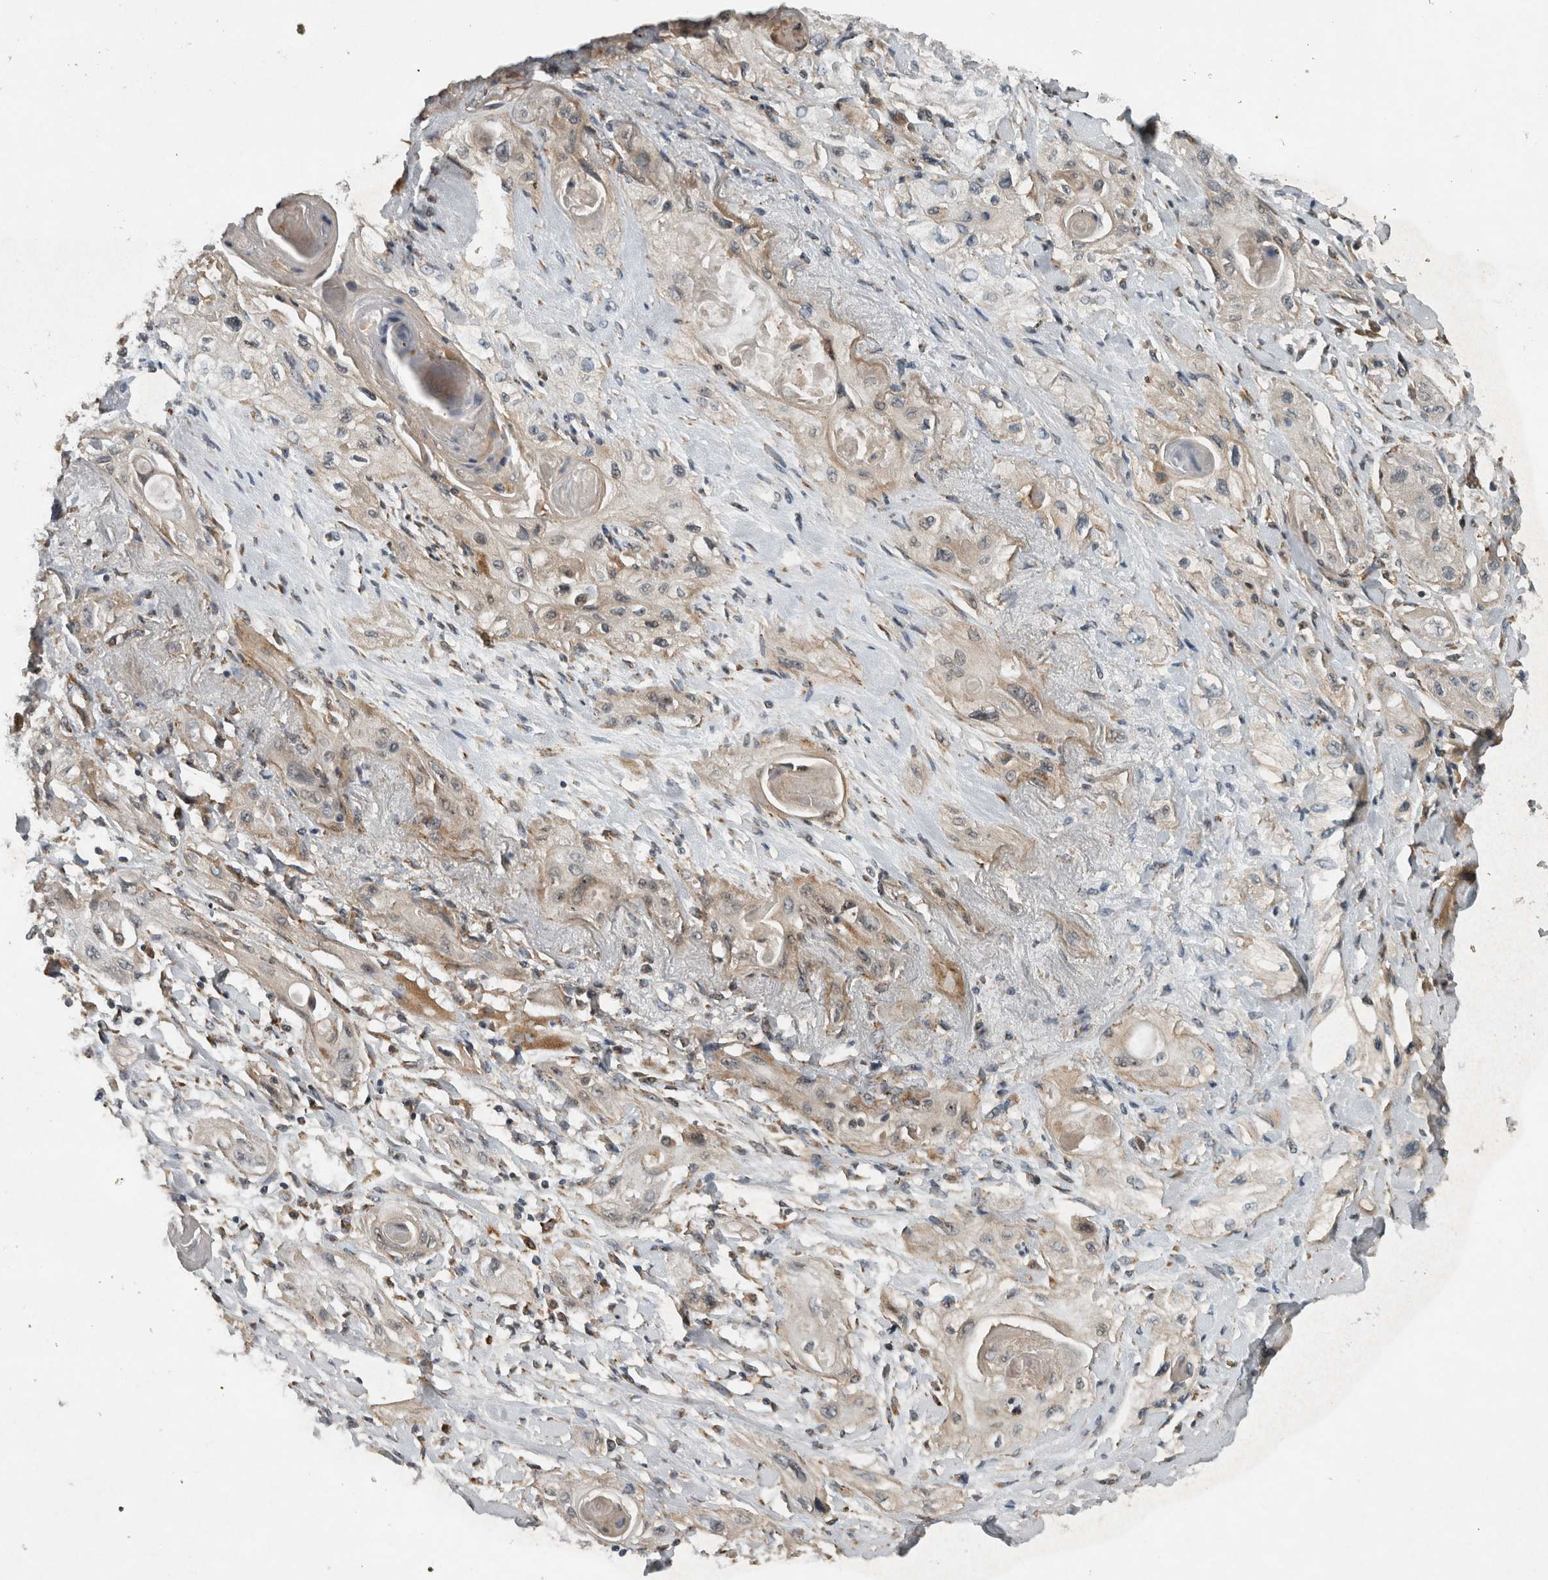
{"staining": {"intensity": "weak", "quantity": "<25%", "location": "cytoplasmic/membranous"}, "tissue": "lung cancer", "cell_type": "Tumor cells", "image_type": "cancer", "snomed": [{"axis": "morphology", "description": "Squamous cell carcinoma, NOS"}, {"axis": "topography", "description": "Lung"}], "caption": "A high-resolution micrograph shows IHC staining of lung squamous cell carcinoma, which demonstrates no significant positivity in tumor cells.", "gene": "GPR137B", "patient": {"sex": "female", "age": 47}}